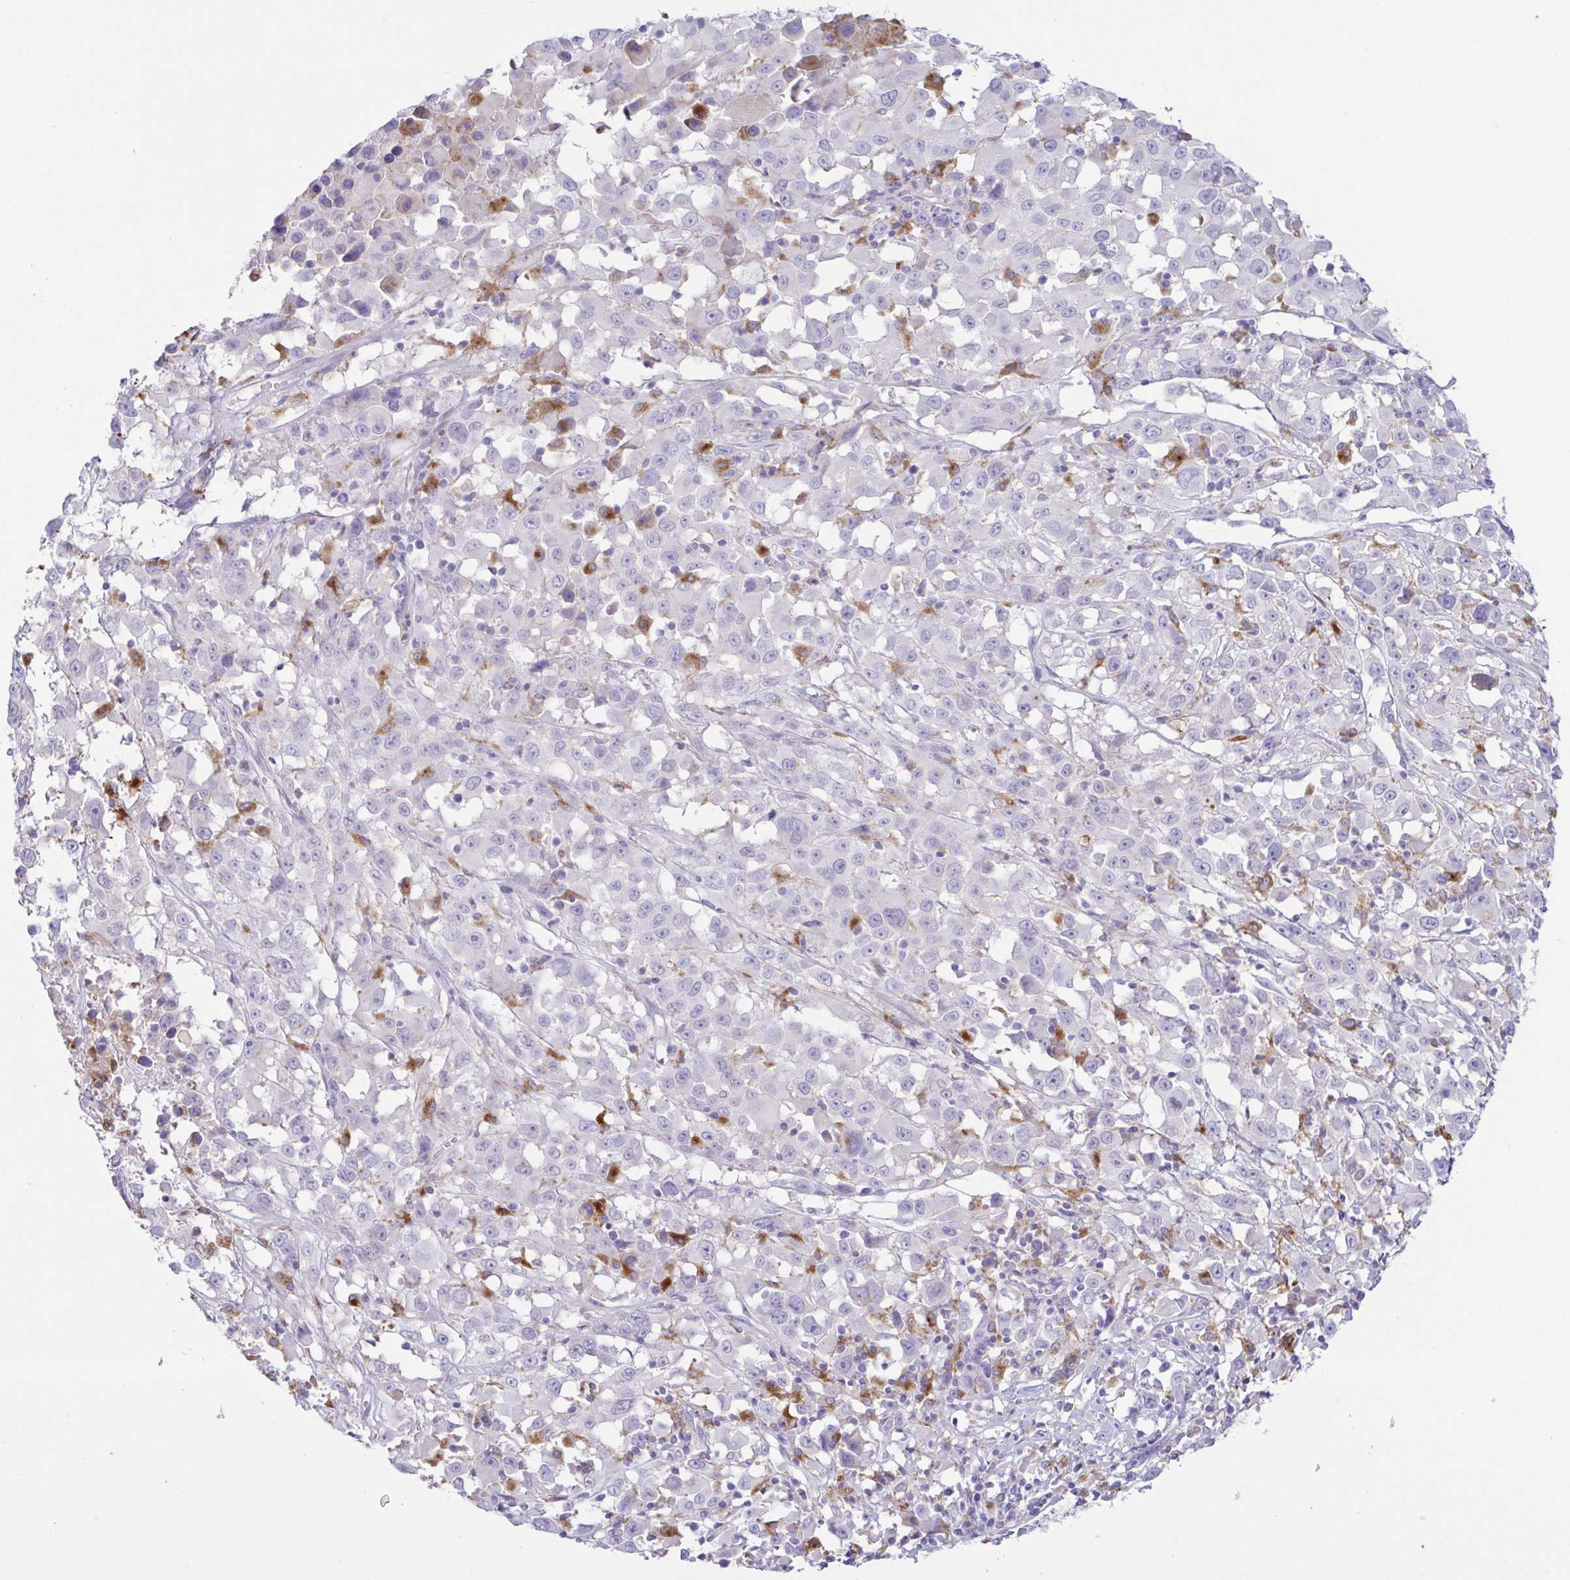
{"staining": {"intensity": "negative", "quantity": "none", "location": "none"}, "tissue": "melanoma", "cell_type": "Tumor cells", "image_type": "cancer", "snomed": [{"axis": "morphology", "description": "Malignant melanoma, Metastatic site"}, {"axis": "topography", "description": "Soft tissue"}], "caption": "Photomicrograph shows no significant protein positivity in tumor cells of melanoma.", "gene": "ATP6V1G2", "patient": {"sex": "male", "age": 50}}